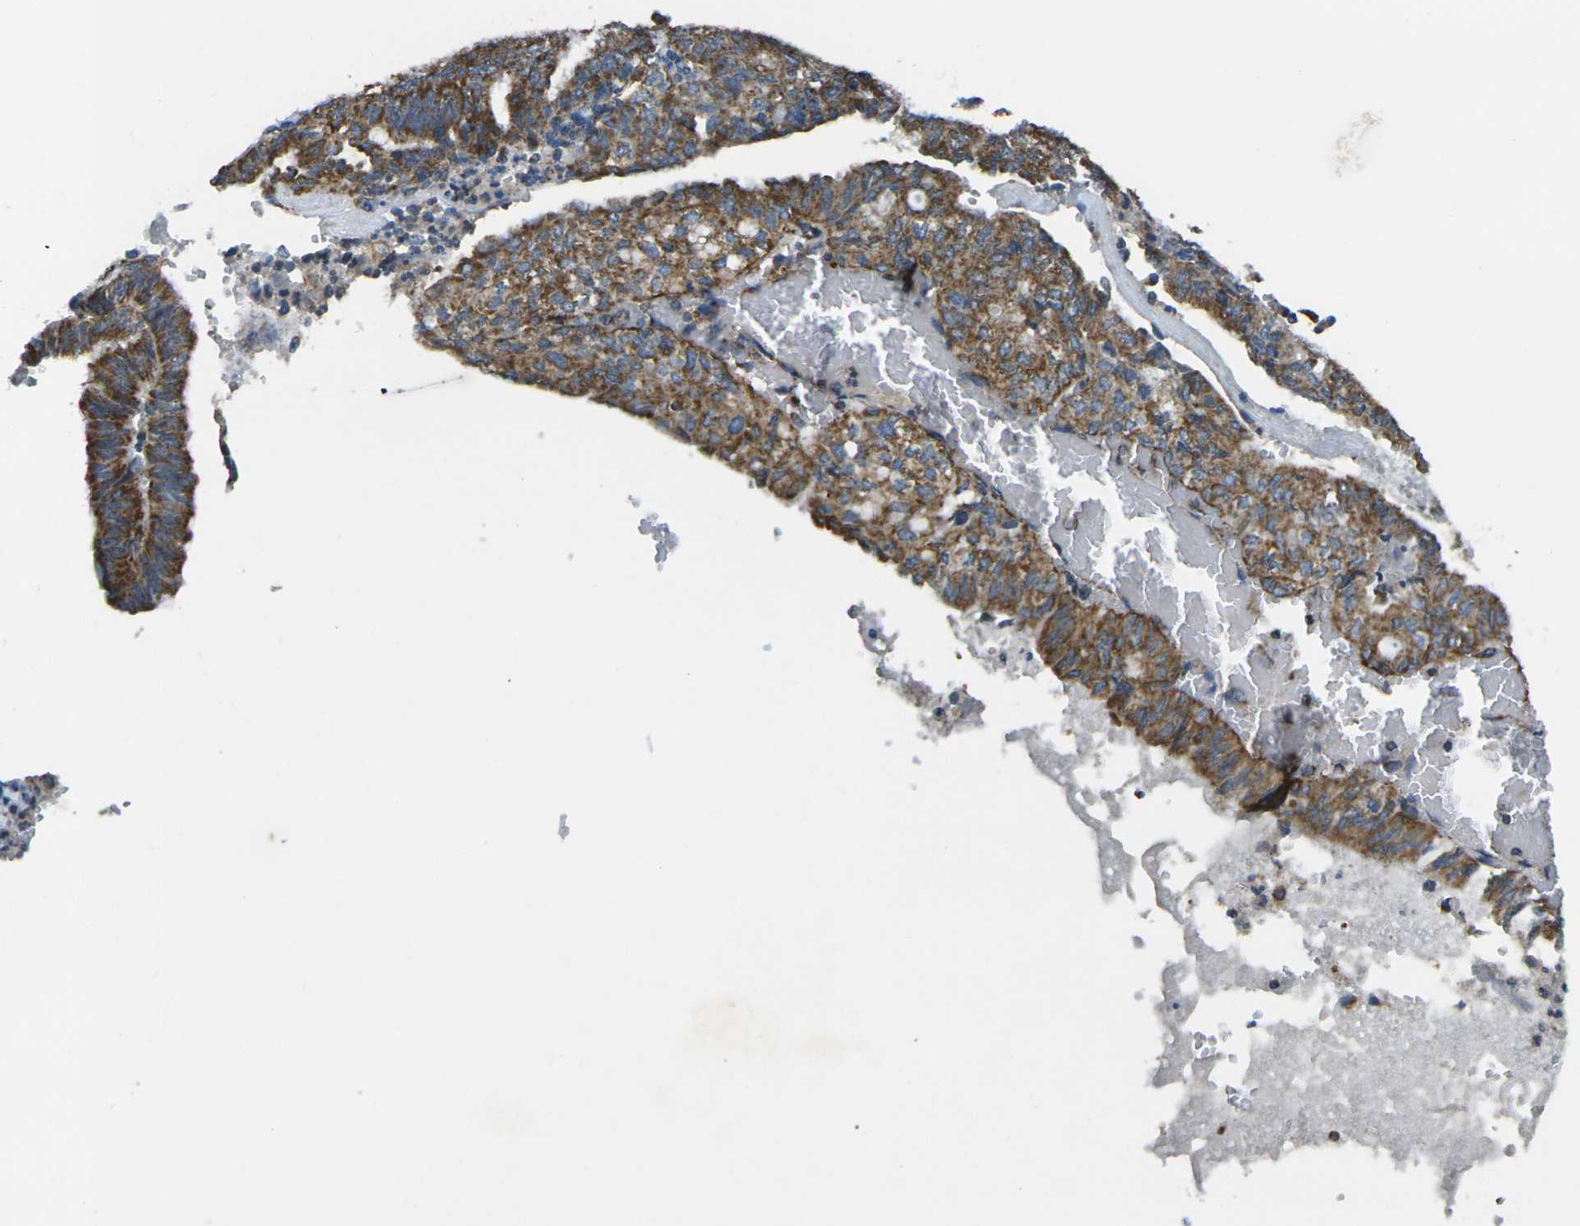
{"staining": {"intensity": "moderate", "quantity": ">75%", "location": "cytoplasmic/membranous"}, "tissue": "endometrial cancer", "cell_type": "Tumor cells", "image_type": "cancer", "snomed": [{"axis": "morphology", "description": "Adenocarcinoma, NOS"}, {"axis": "topography", "description": "Uterus"}], "caption": "Immunohistochemical staining of human endometrial cancer (adenocarcinoma) shows moderate cytoplasmic/membranous protein staining in approximately >75% of tumor cells. (IHC, brightfield microscopy, high magnification).", "gene": "TMEM120B", "patient": {"sex": "female", "age": 60}}